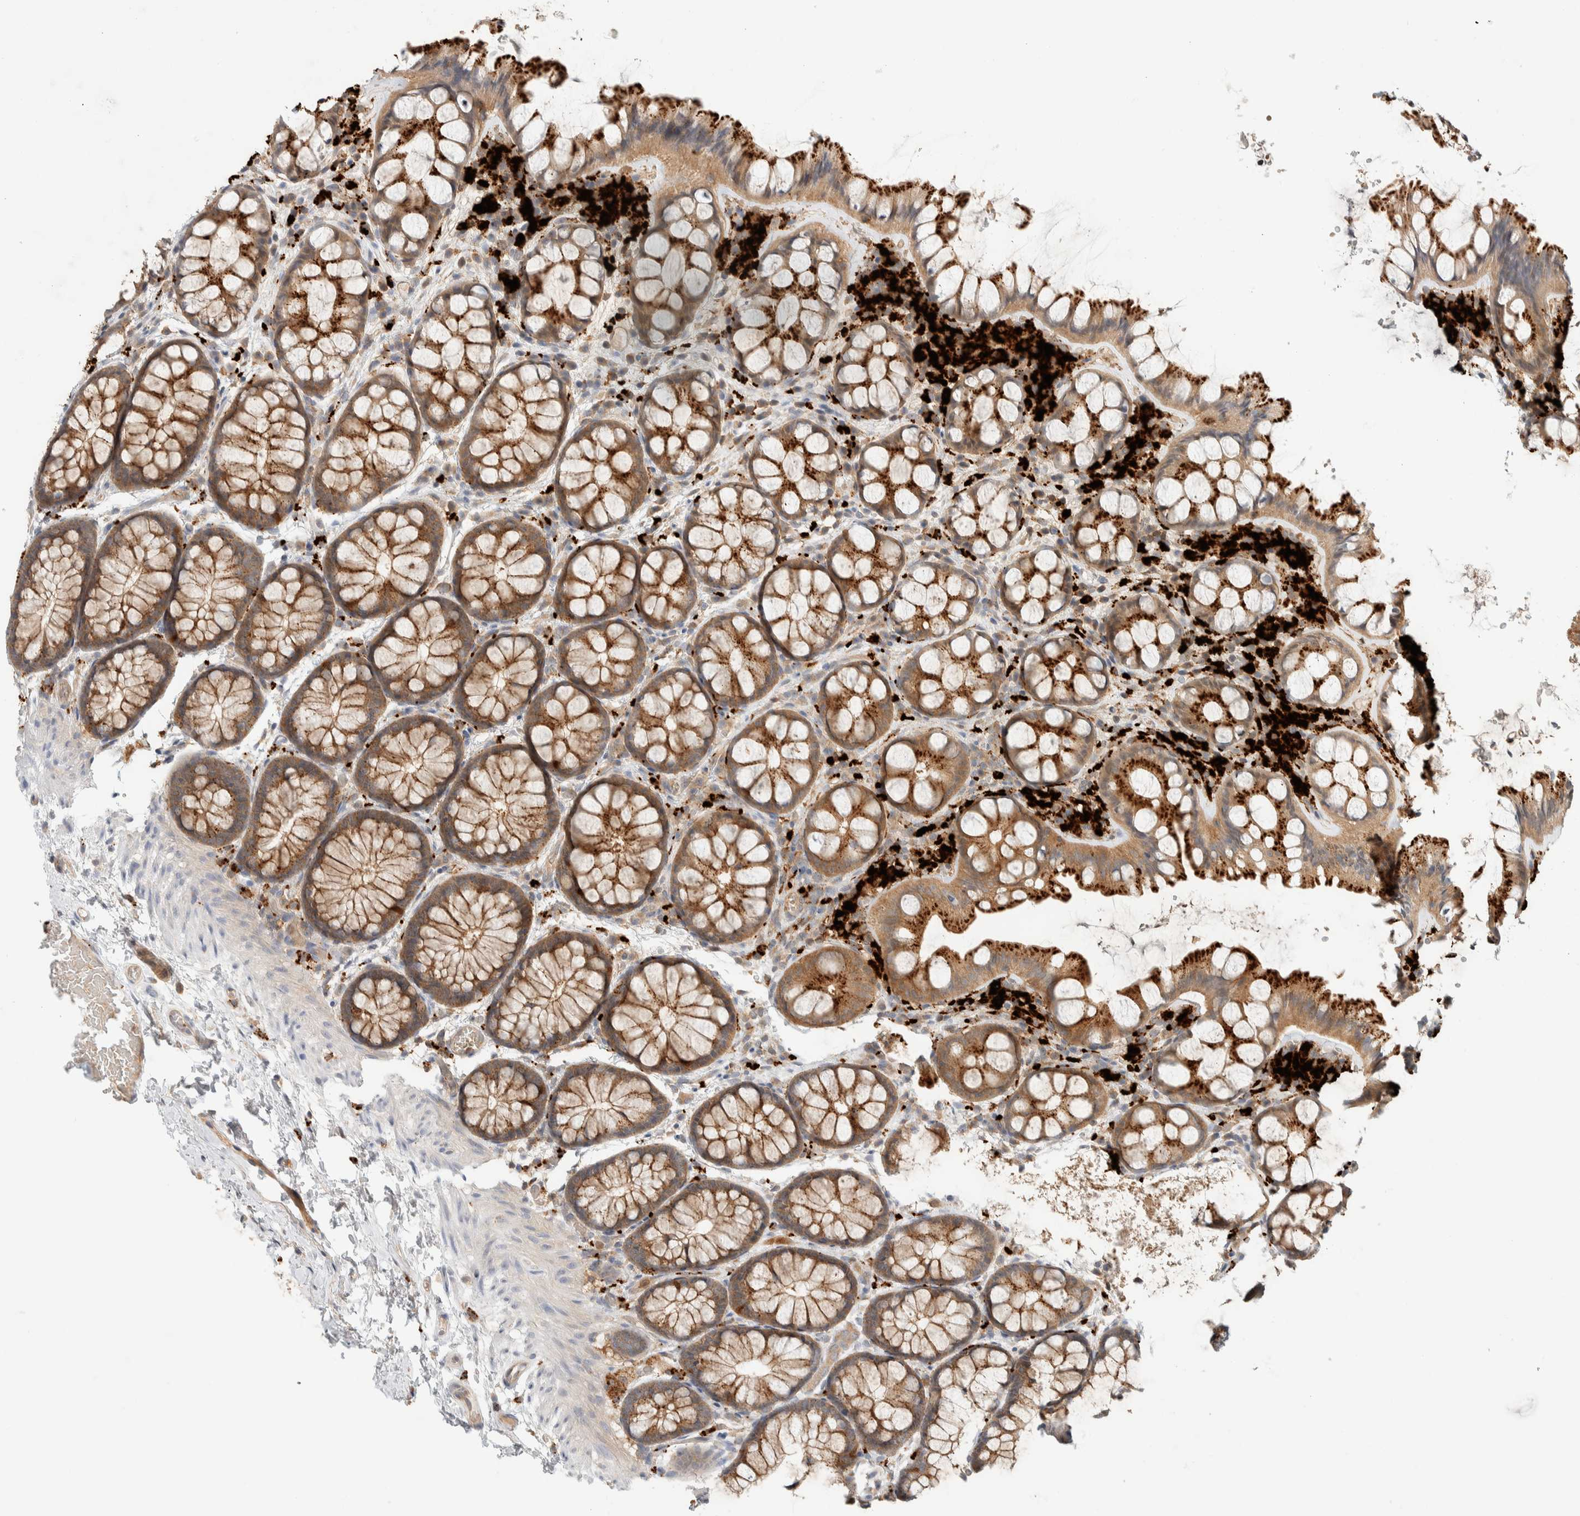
{"staining": {"intensity": "weak", "quantity": ">75%", "location": "cytoplasmic/membranous"}, "tissue": "colon", "cell_type": "Endothelial cells", "image_type": "normal", "snomed": [{"axis": "morphology", "description": "Normal tissue, NOS"}, {"axis": "topography", "description": "Colon"}], "caption": "A low amount of weak cytoplasmic/membranous staining is identified in approximately >75% of endothelial cells in normal colon.", "gene": "GCLM", "patient": {"sex": "male", "age": 47}}